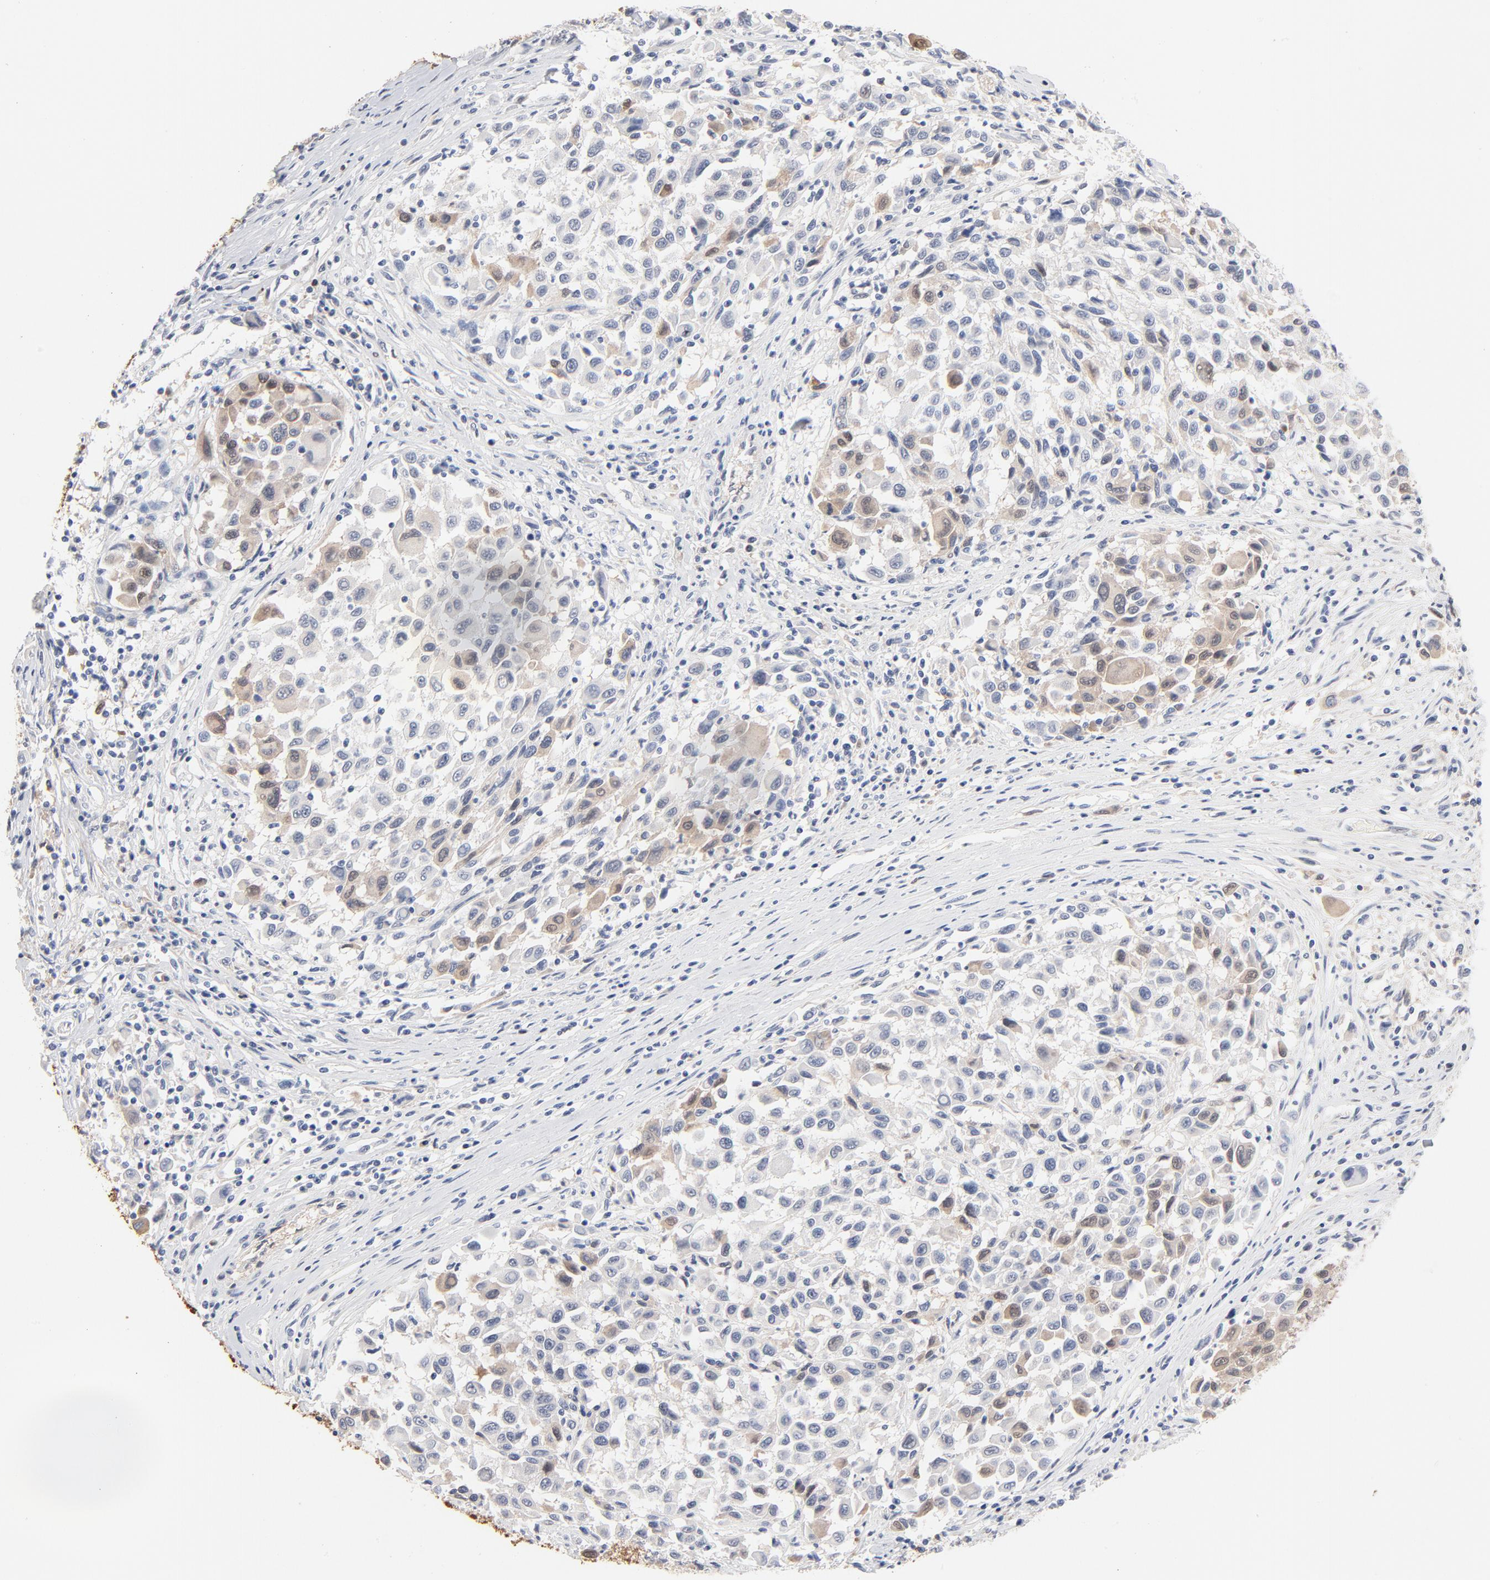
{"staining": {"intensity": "negative", "quantity": "none", "location": "none"}, "tissue": "melanoma", "cell_type": "Tumor cells", "image_type": "cancer", "snomed": [{"axis": "morphology", "description": "Malignant melanoma, Metastatic site"}, {"axis": "topography", "description": "Lymph node"}], "caption": "An image of human melanoma is negative for staining in tumor cells. (Brightfield microscopy of DAB IHC at high magnification).", "gene": "SERPINA4", "patient": {"sex": "male", "age": 61}}